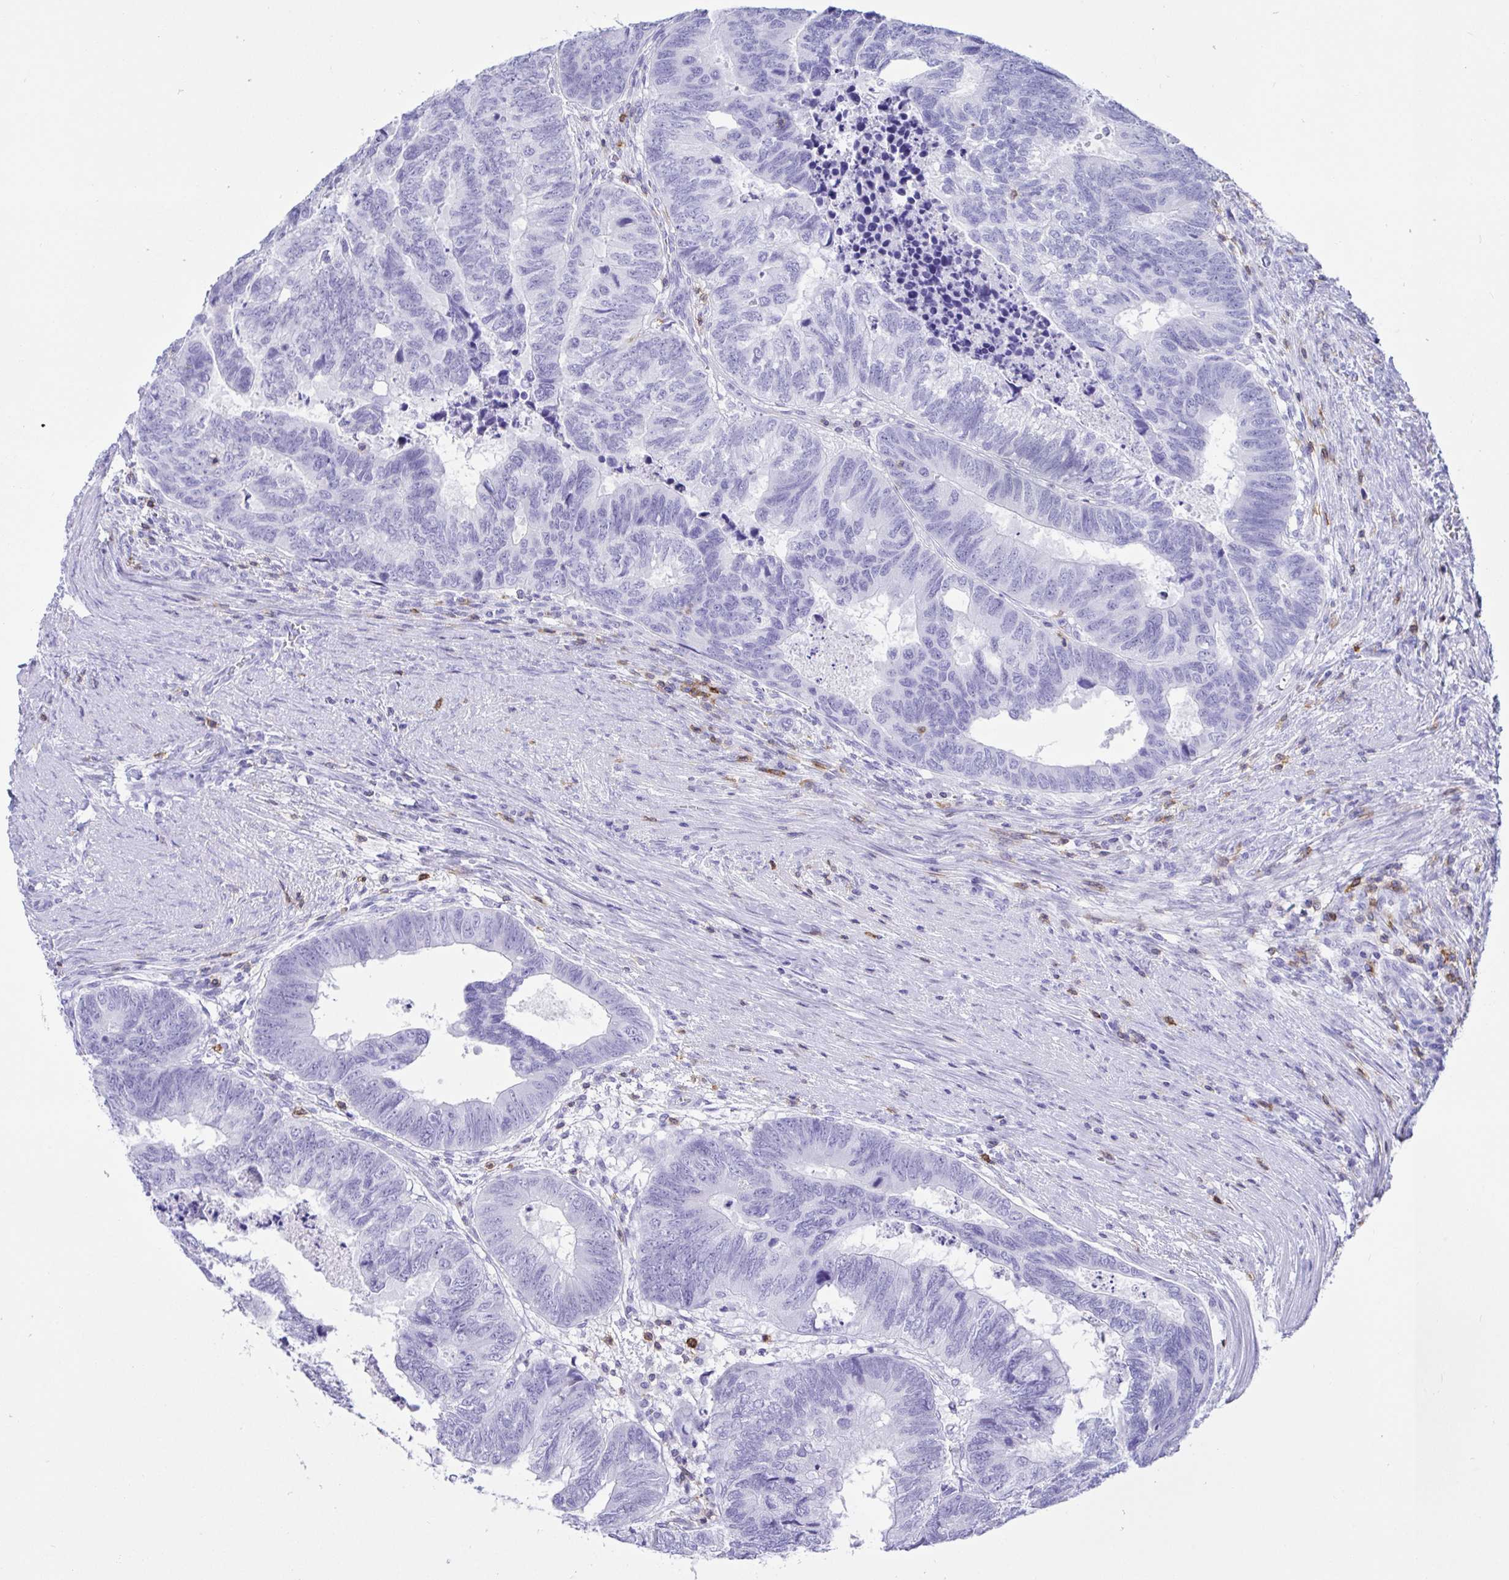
{"staining": {"intensity": "negative", "quantity": "none", "location": "none"}, "tissue": "colorectal cancer", "cell_type": "Tumor cells", "image_type": "cancer", "snomed": [{"axis": "morphology", "description": "Adenocarcinoma, NOS"}, {"axis": "topography", "description": "Colon"}], "caption": "Tumor cells show no significant staining in colorectal cancer.", "gene": "CD5", "patient": {"sex": "male", "age": 62}}